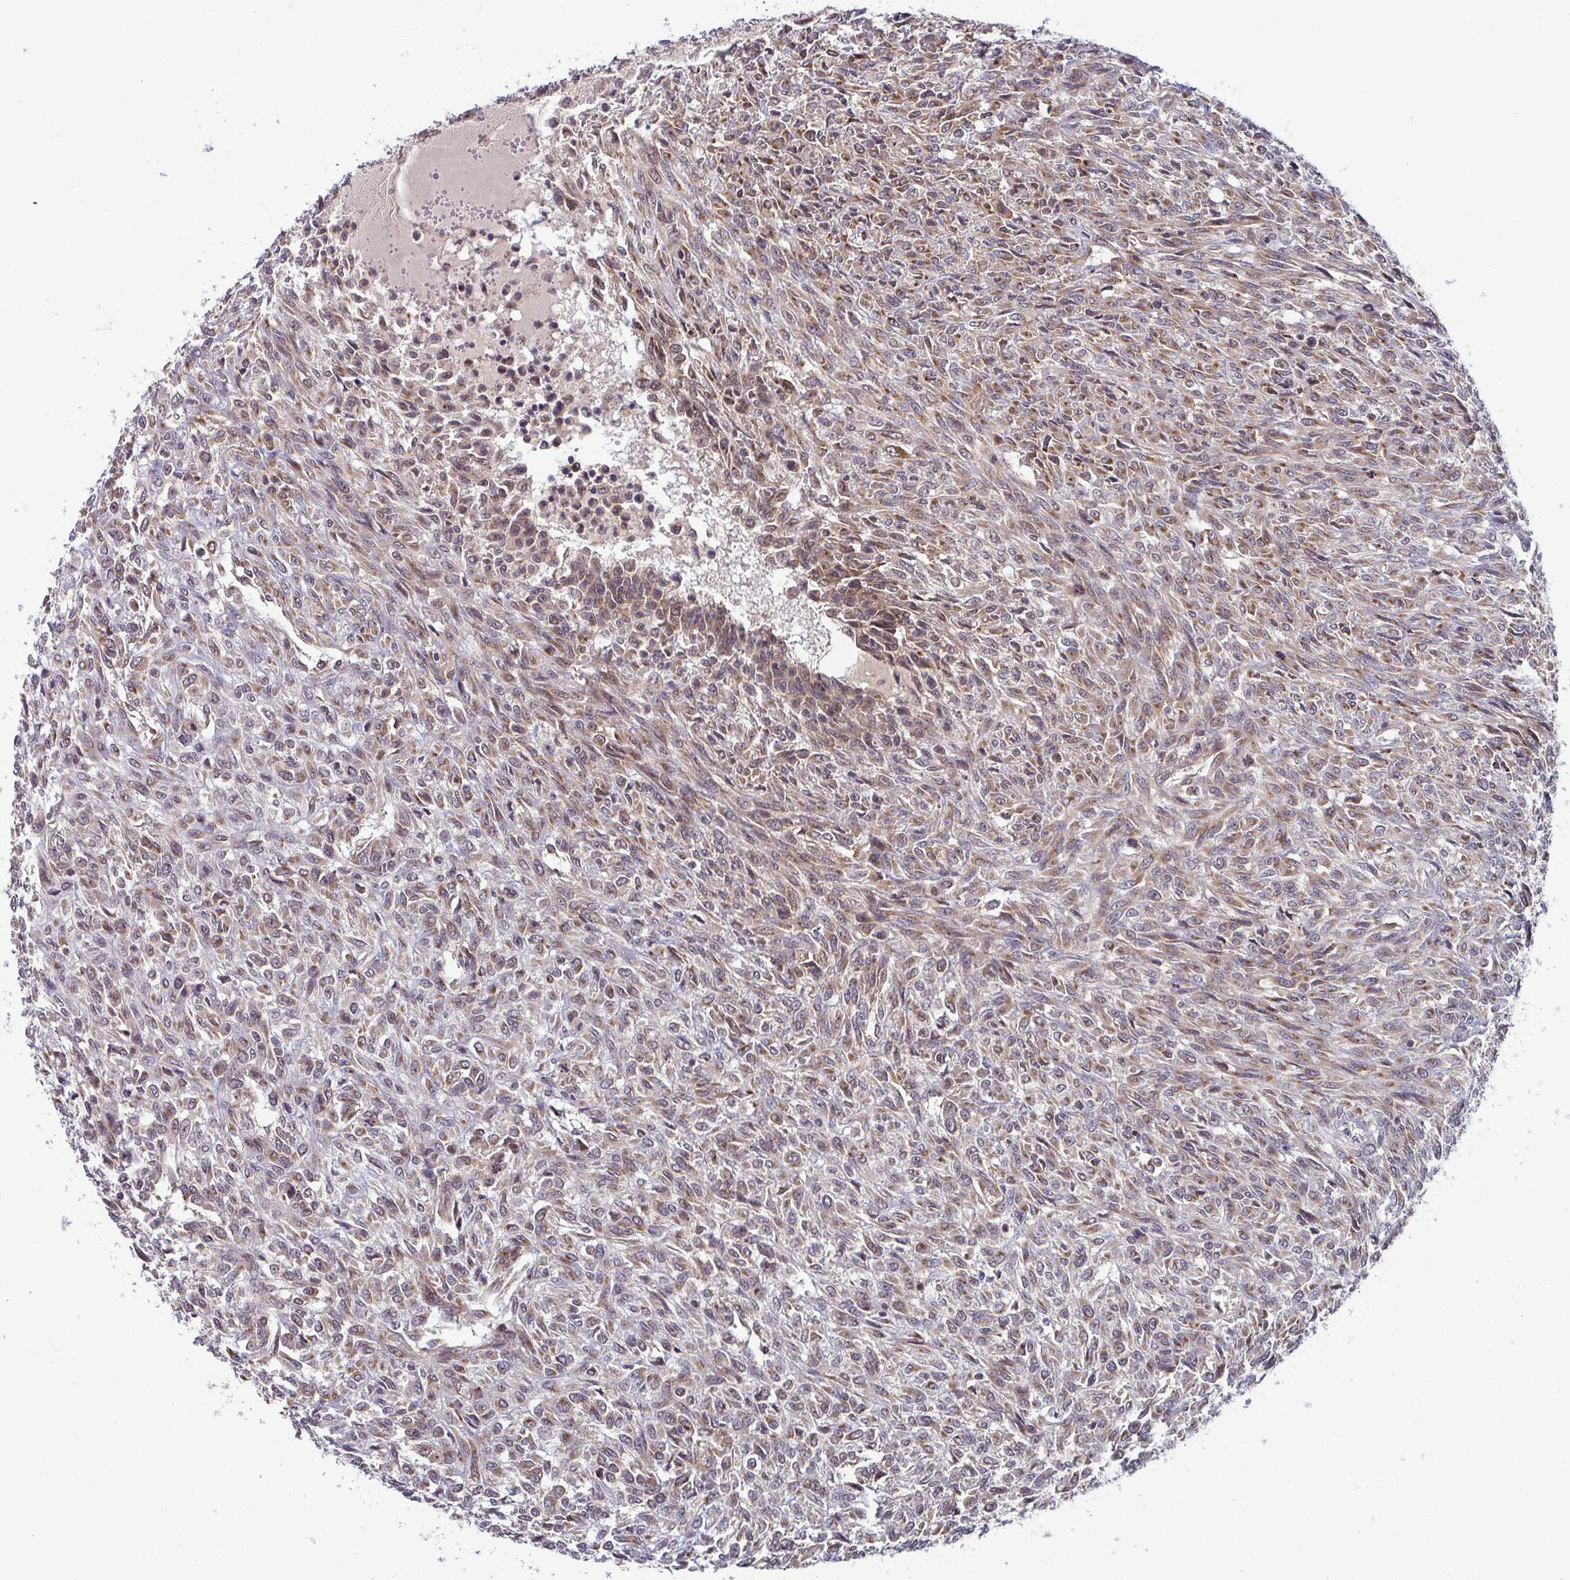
{"staining": {"intensity": "moderate", "quantity": ">75%", "location": "cytoplasmic/membranous"}, "tissue": "renal cancer", "cell_type": "Tumor cells", "image_type": "cancer", "snomed": [{"axis": "morphology", "description": "Adenocarcinoma, NOS"}, {"axis": "topography", "description": "Kidney"}], "caption": "Immunohistochemical staining of renal cancer shows moderate cytoplasmic/membranous protein expression in approximately >75% of tumor cells.", "gene": "ATP5MJ", "patient": {"sex": "male", "age": 58}}